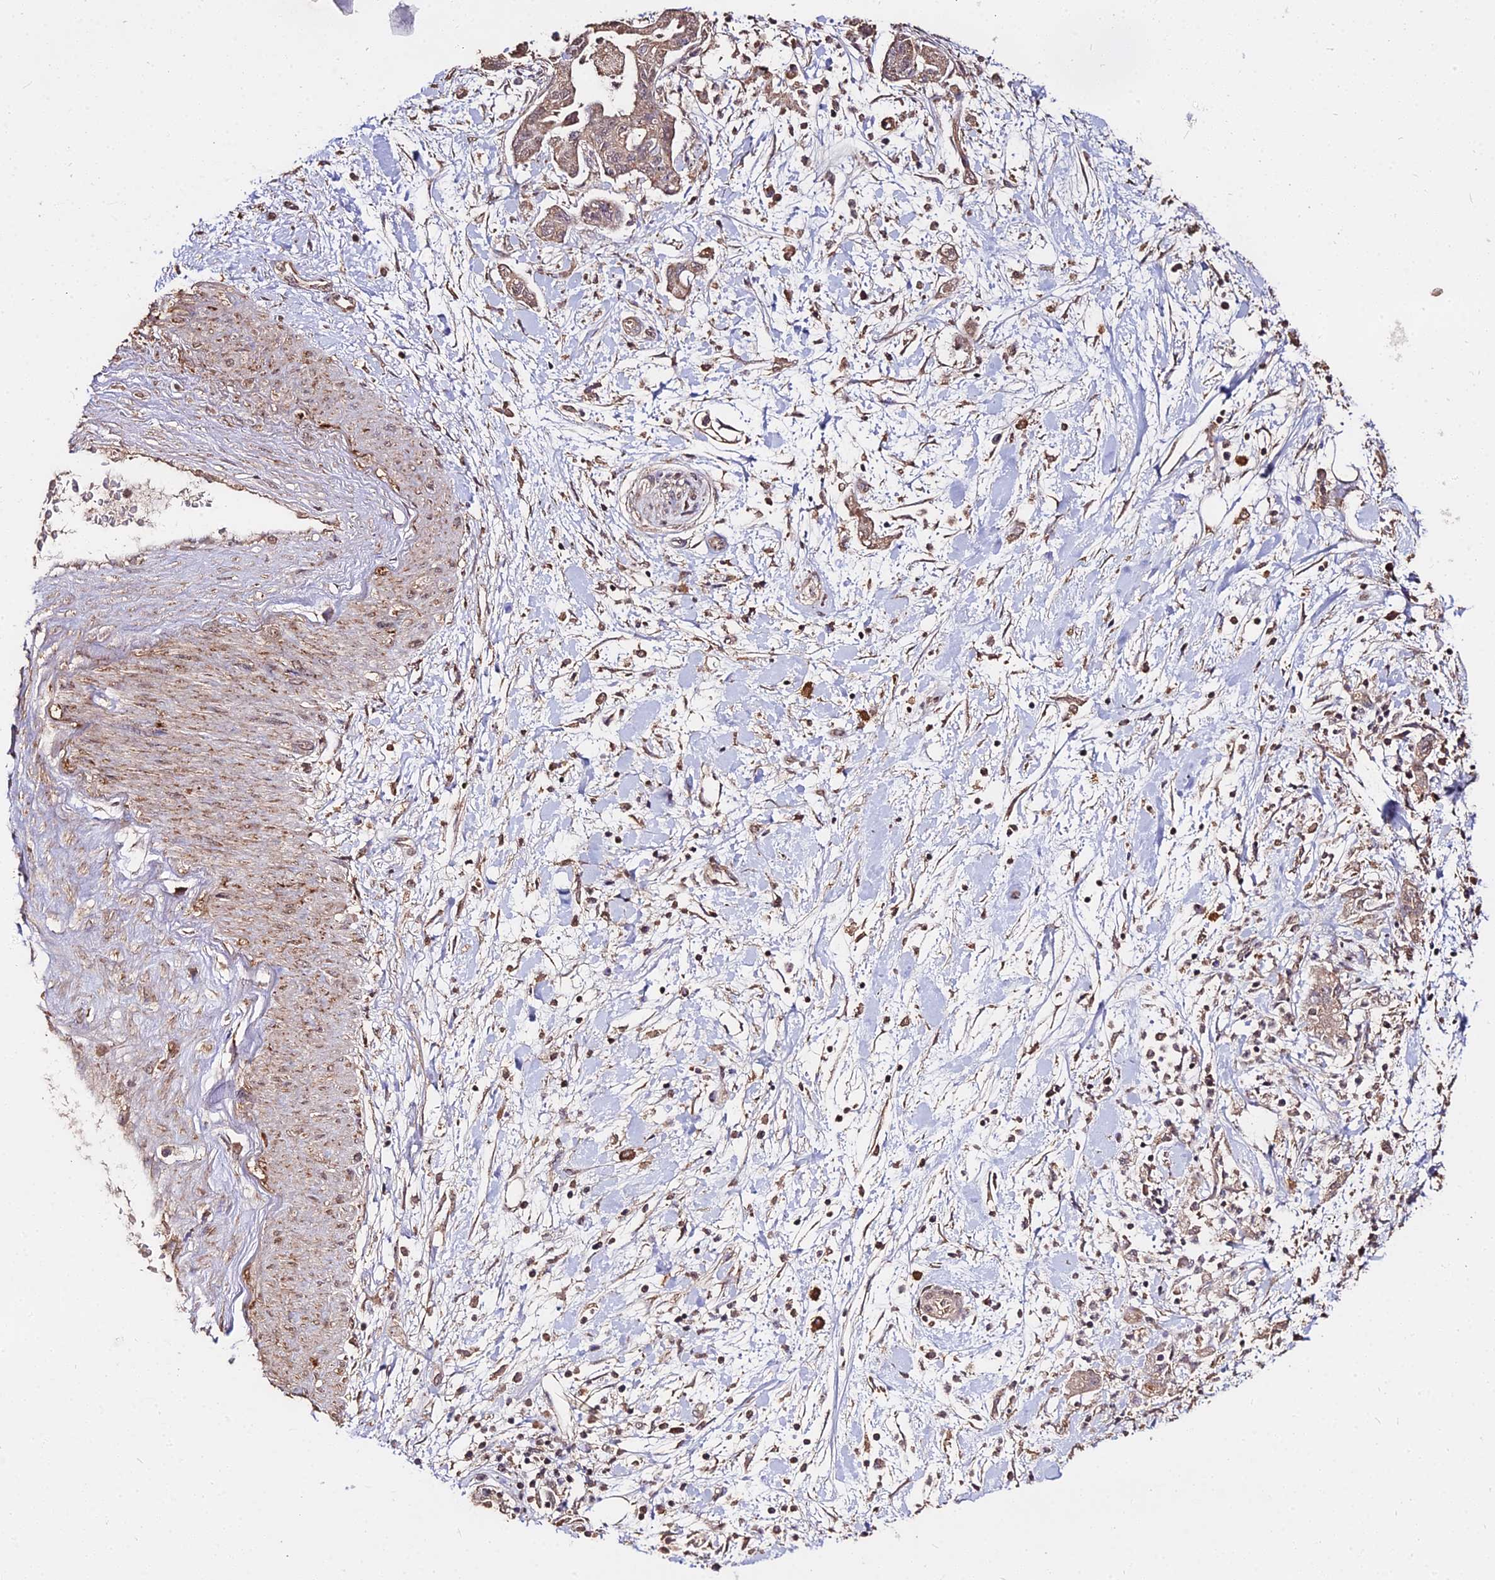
{"staining": {"intensity": "weak", "quantity": ">75%", "location": "cytoplasmic/membranous"}, "tissue": "pancreatic cancer", "cell_type": "Tumor cells", "image_type": "cancer", "snomed": [{"axis": "morphology", "description": "Adenocarcinoma, NOS"}, {"axis": "topography", "description": "Pancreas"}], "caption": "Weak cytoplasmic/membranous protein staining is seen in about >75% of tumor cells in pancreatic adenocarcinoma.", "gene": "METTL13", "patient": {"sex": "female", "age": 73}}